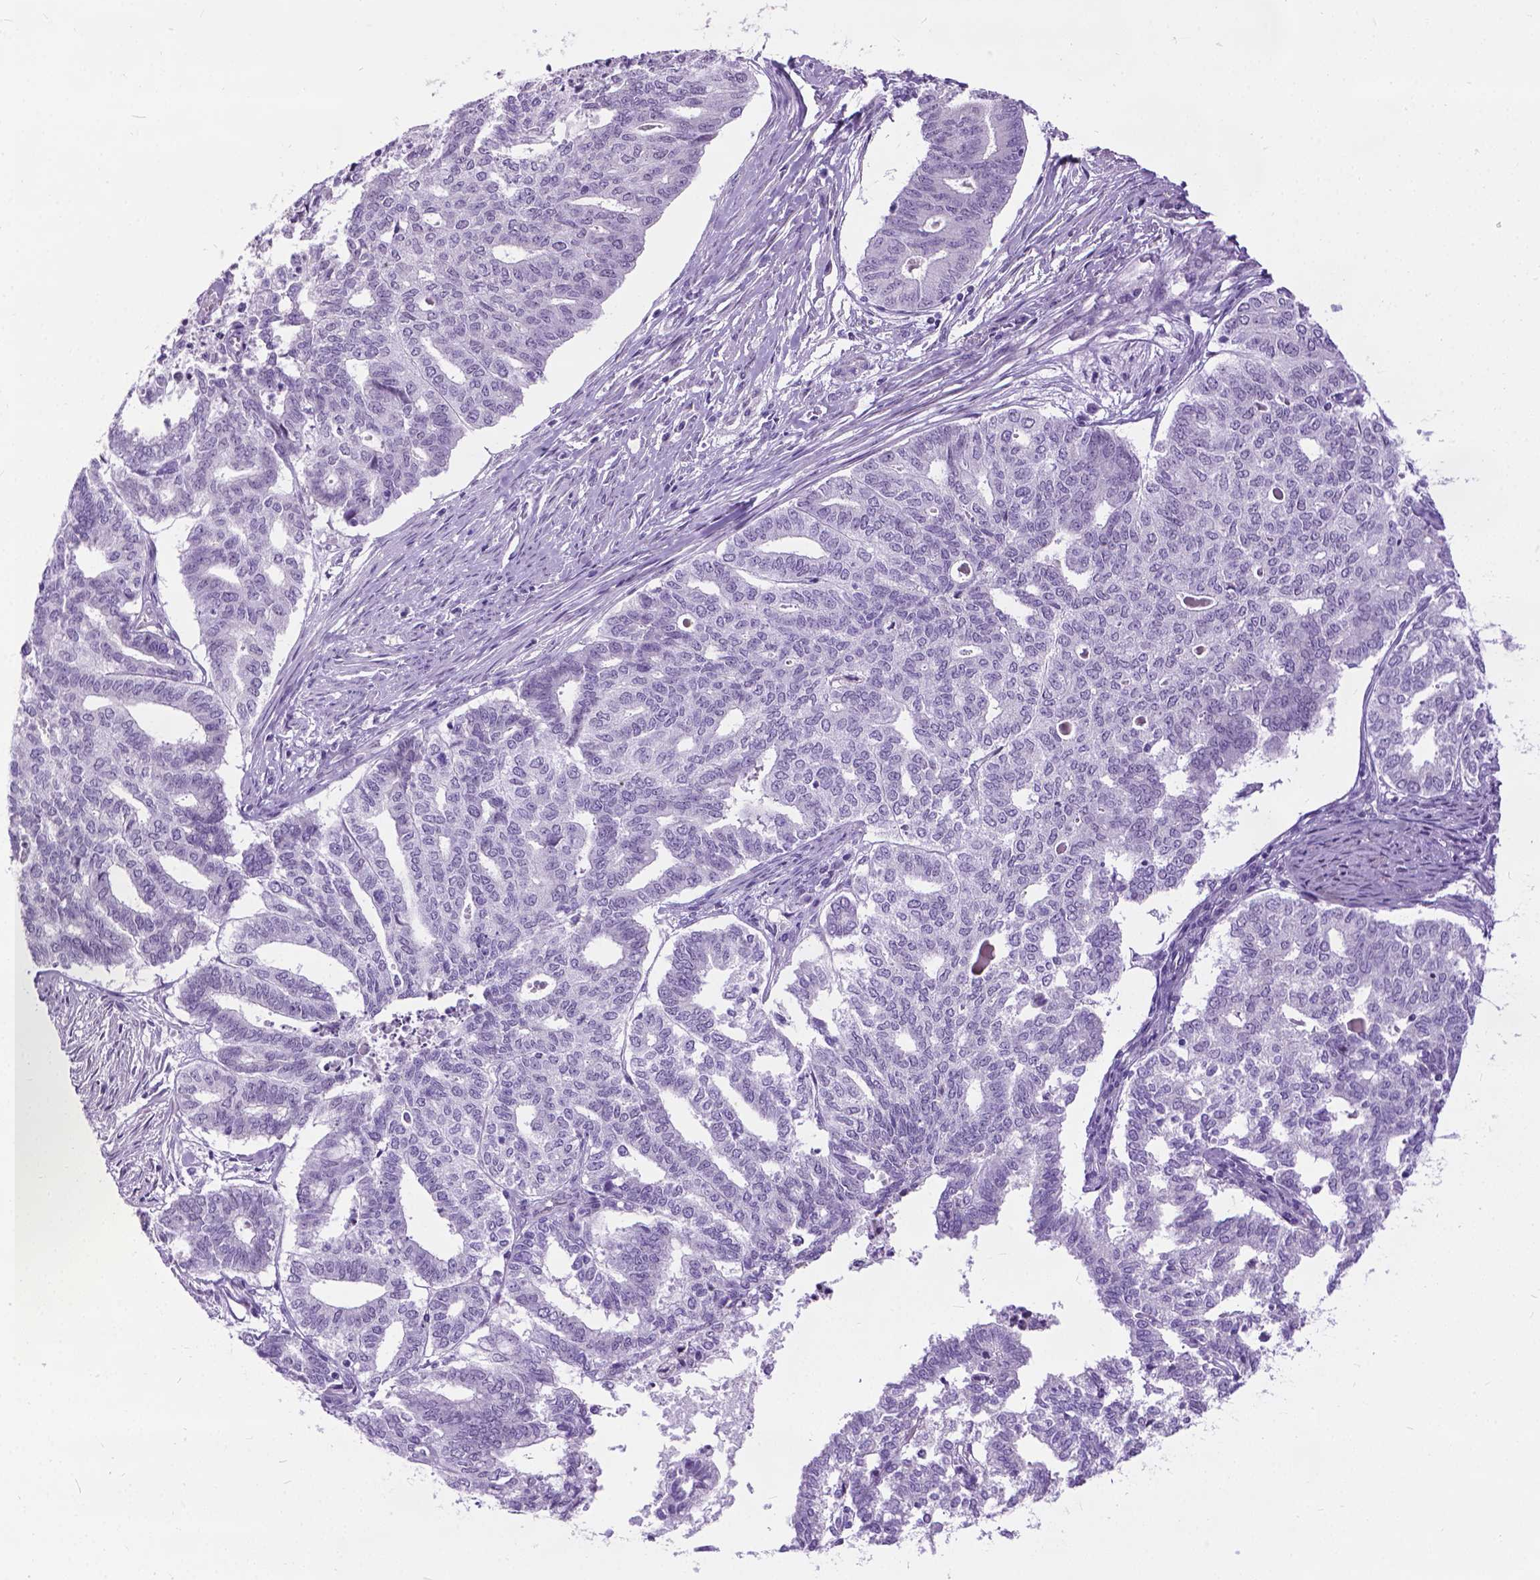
{"staining": {"intensity": "negative", "quantity": "none", "location": "none"}, "tissue": "endometrial cancer", "cell_type": "Tumor cells", "image_type": "cancer", "snomed": [{"axis": "morphology", "description": "Adenocarcinoma, NOS"}, {"axis": "topography", "description": "Endometrium"}], "caption": "The micrograph reveals no significant positivity in tumor cells of endometrial cancer (adenocarcinoma).", "gene": "PROB1", "patient": {"sex": "female", "age": 79}}